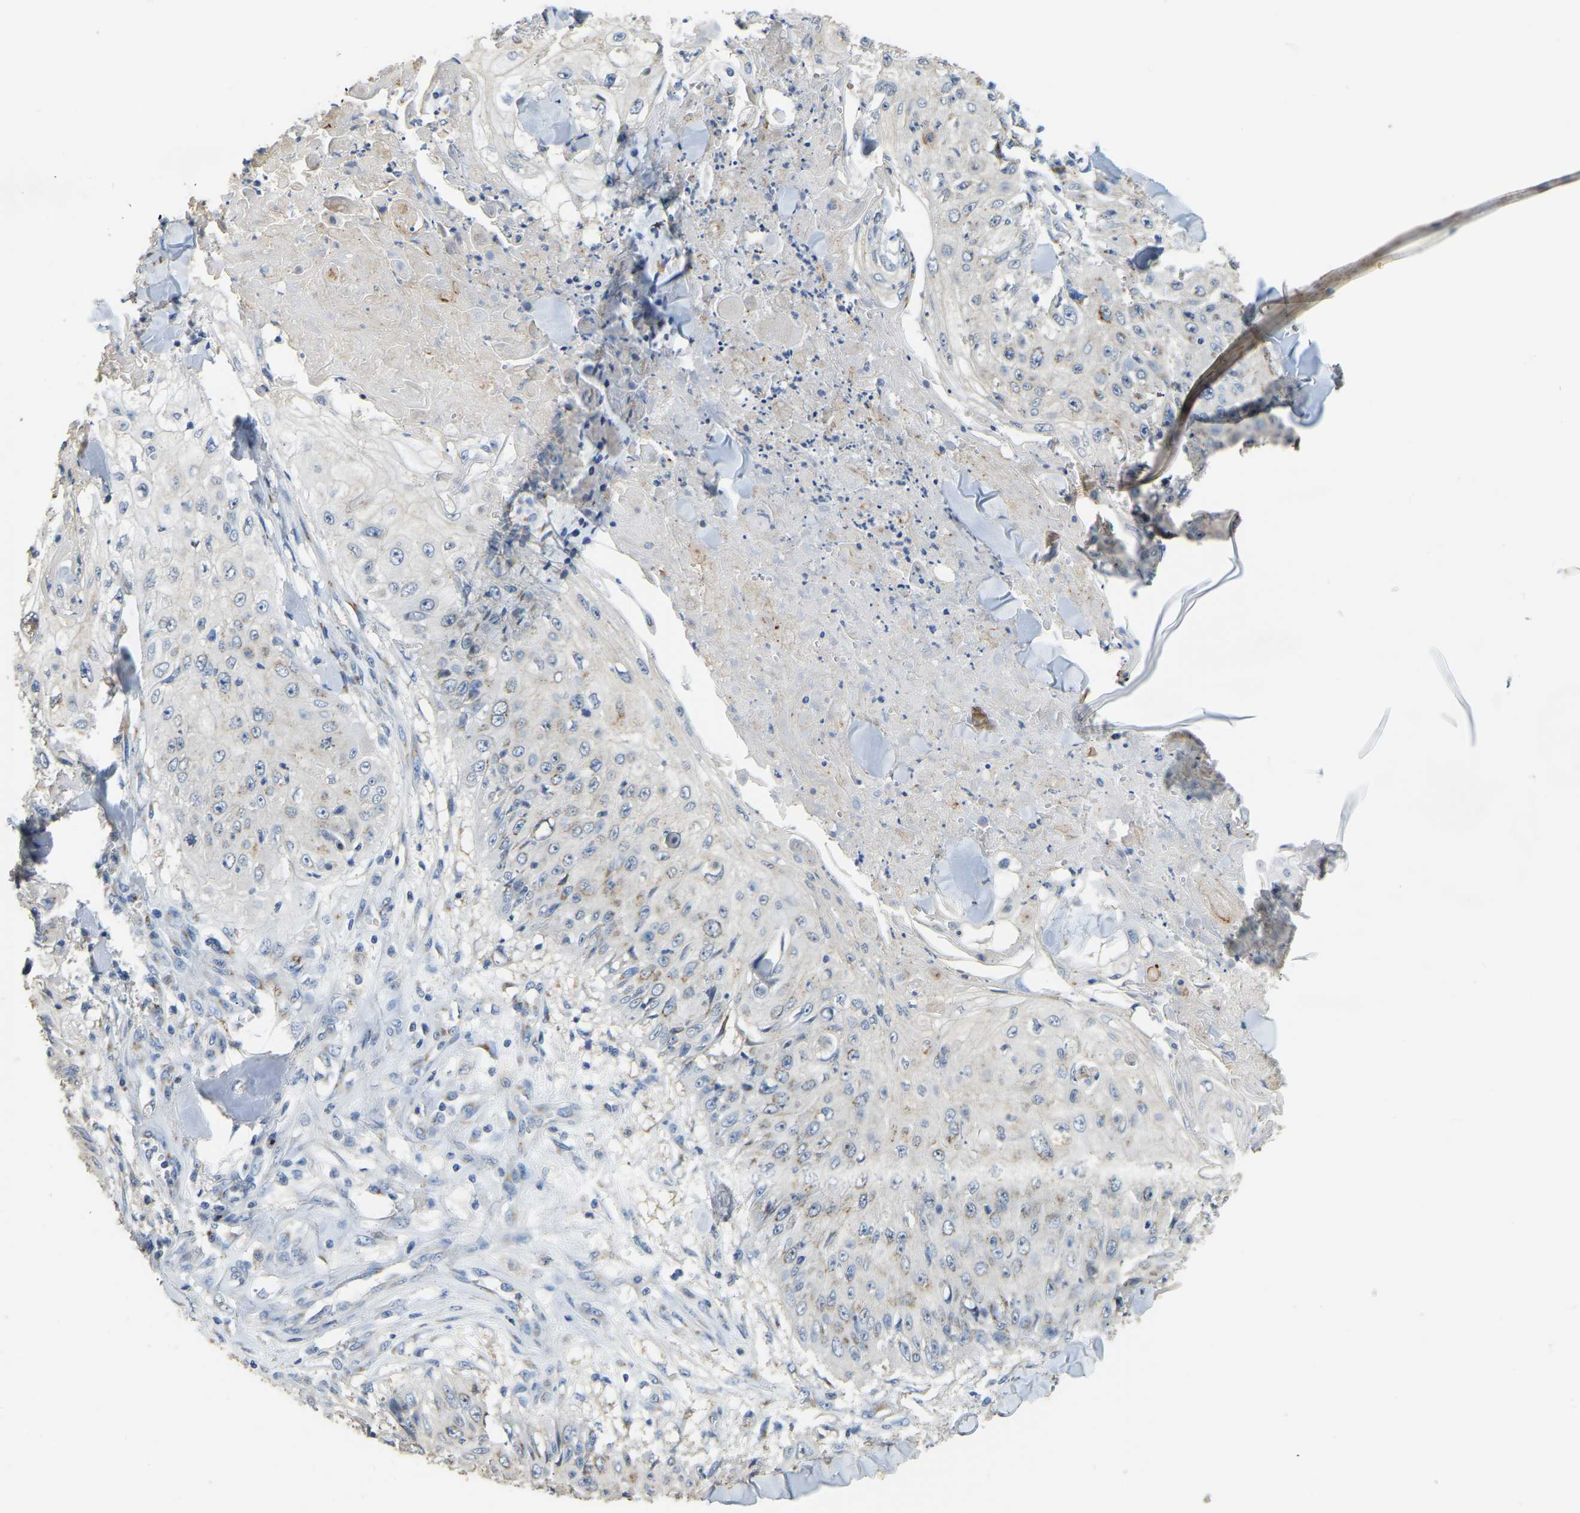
{"staining": {"intensity": "weak", "quantity": "<25%", "location": "cytoplasmic/membranous"}, "tissue": "skin cancer", "cell_type": "Tumor cells", "image_type": "cancer", "snomed": [{"axis": "morphology", "description": "Squamous cell carcinoma, NOS"}, {"axis": "topography", "description": "Skin"}], "caption": "Immunohistochemistry of skin squamous cell carcinoma demonstrates no expression in tumor cells. (DAB immunohistochemistry (IHC), high magnification).", "gene": "FAM174A", "patient": {"sex": "male", "age": 86}}